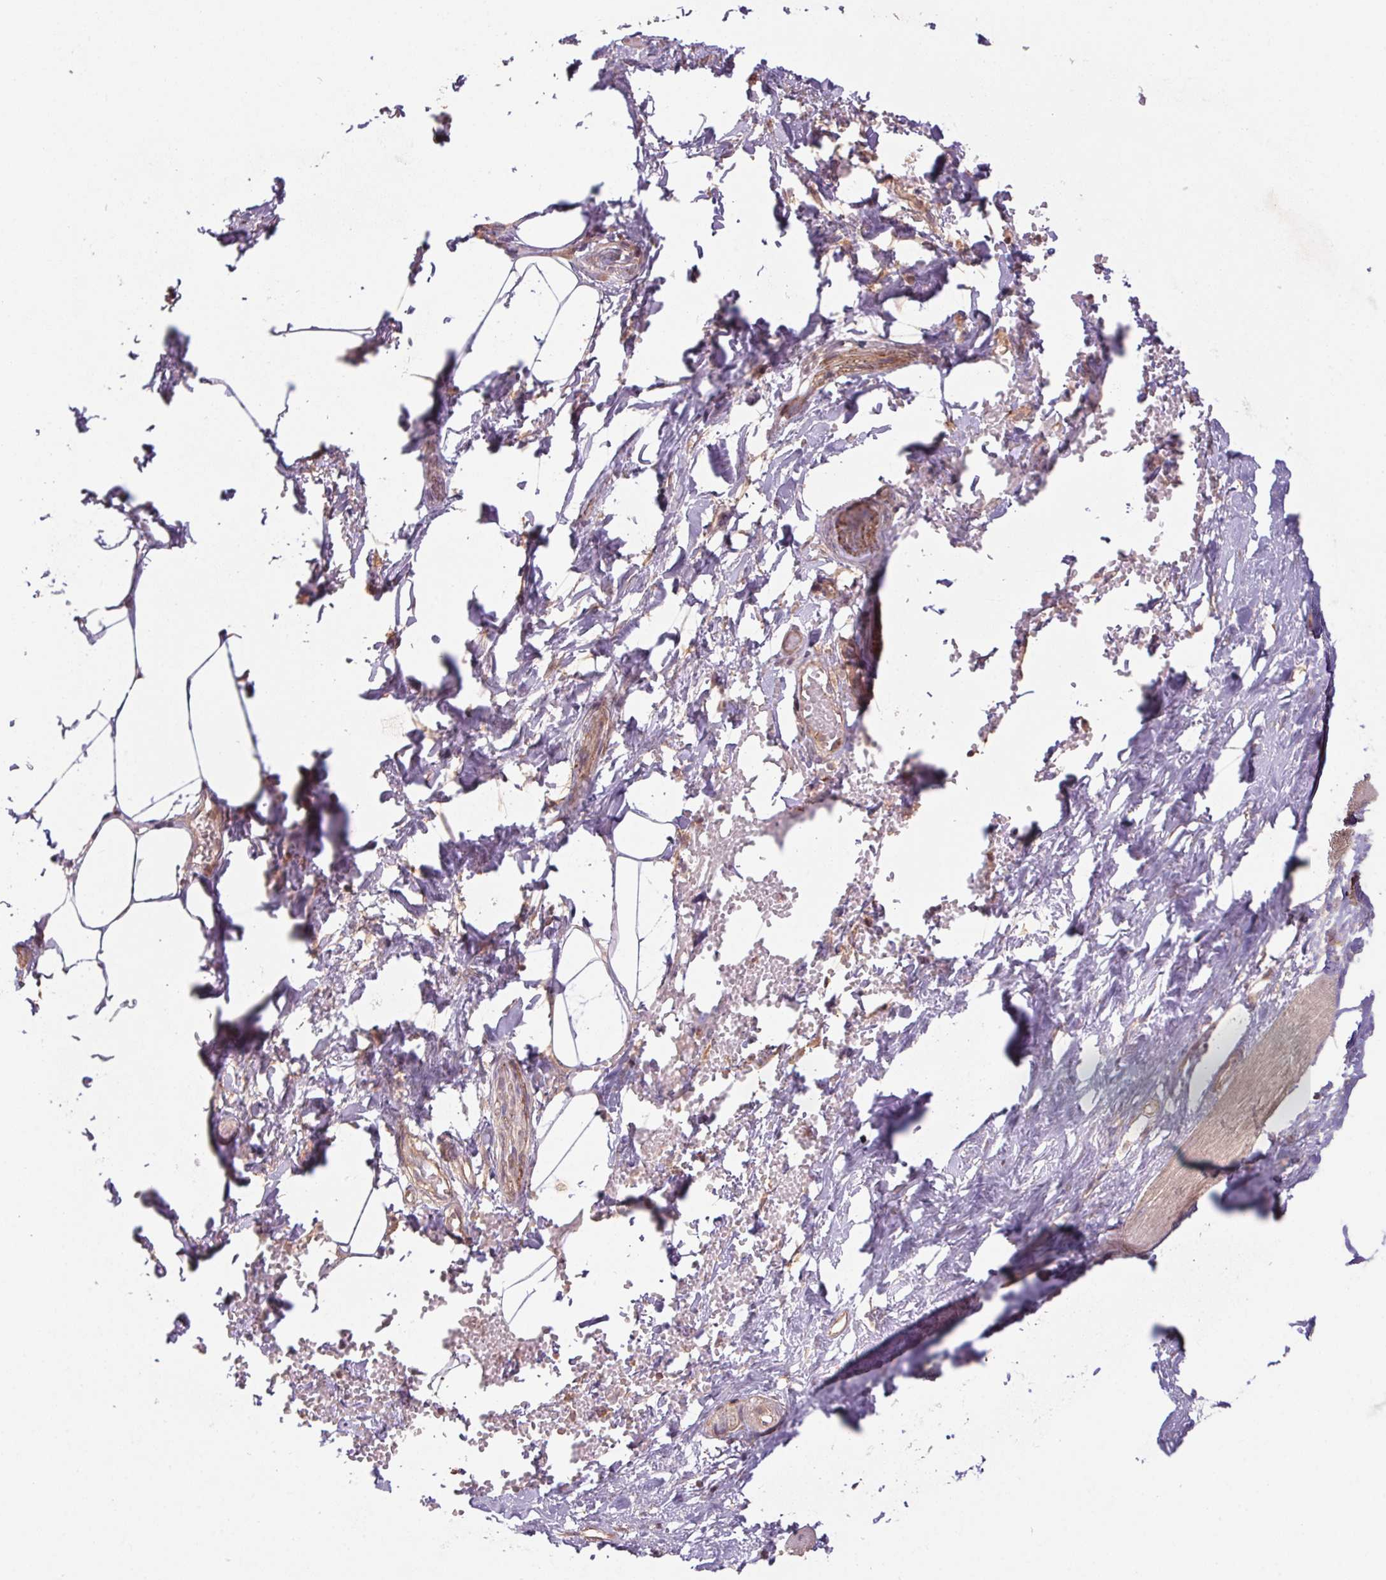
{"staining": {"intensity": "negative", "quantity": "none", "location": "none"}, "tissue": "adipose tissue", "cell_type": "Adipocytes", "image_type": "normal", "snomed": [{"axis": "morphology", "description": "Normal tissue, NOS"}, {"axis": "topography", "description": "Prostate"}, {"axis": "topography", "description": "Peripheral nerve tissue"}], "caption": "Immunohistochemistry (IHC) of normal human adipose tissue shows no positivity in adipocytes.", "gene": "TUBA1A", "patient": {"sex": "male", "age": 55}}